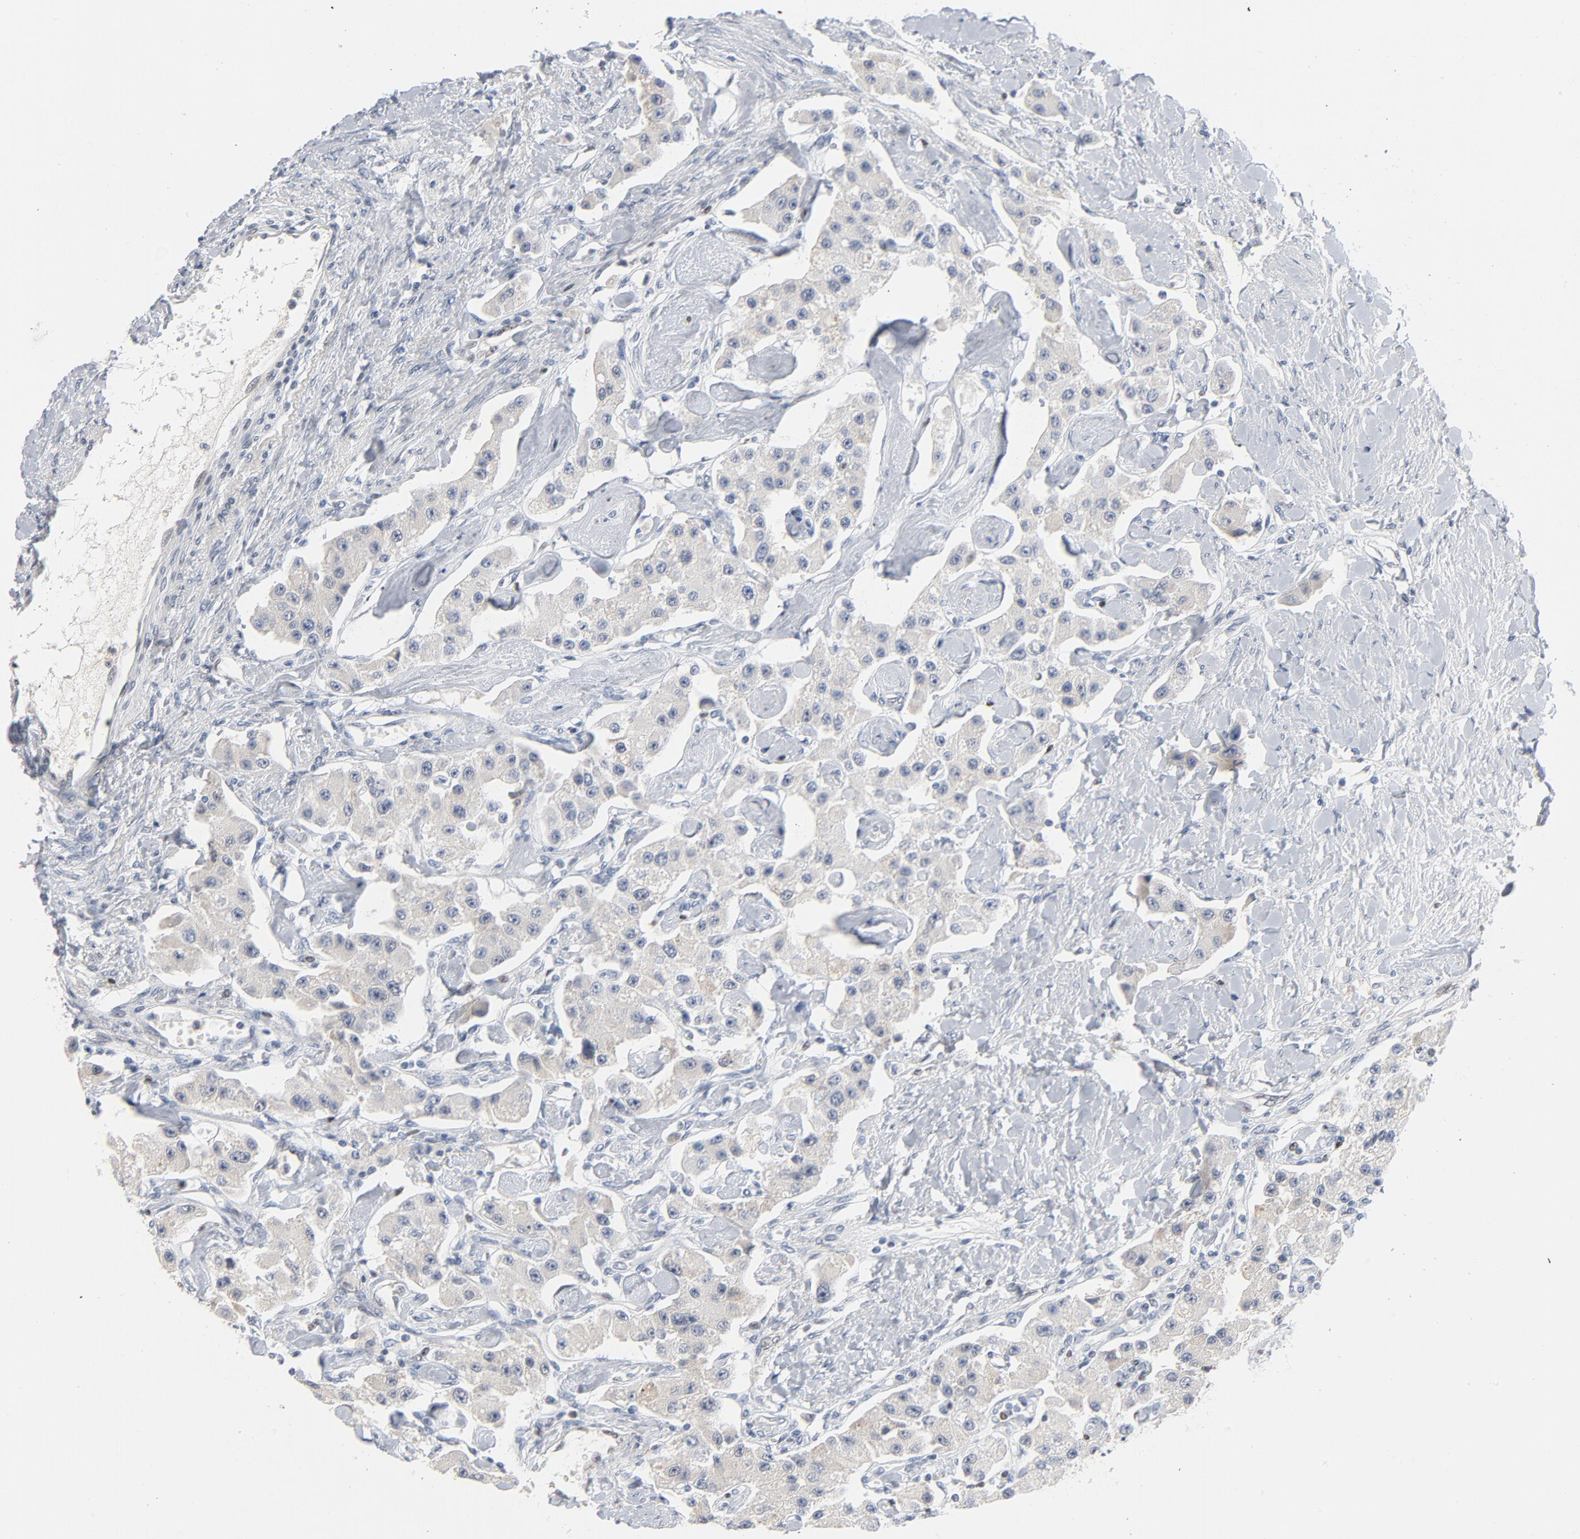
{"staining": {"intensity": "negative", "quantity": "none", "location": "none"}, "tissue": "carcinoid", "cell_type": "Tumor cells", "image_type": "cancer", "snomed": [{"axis": "morphology", "description": "Carcinoid, malignant, NOS"}, {"axis": "topography", "description": "Pancreas"}], "caption": "A photomicrograph of human carcinoid (malignant) is negative for staining in tumor cells.", "gene": "FOXP1", "patient": {"sex": "male", "age": 41}}